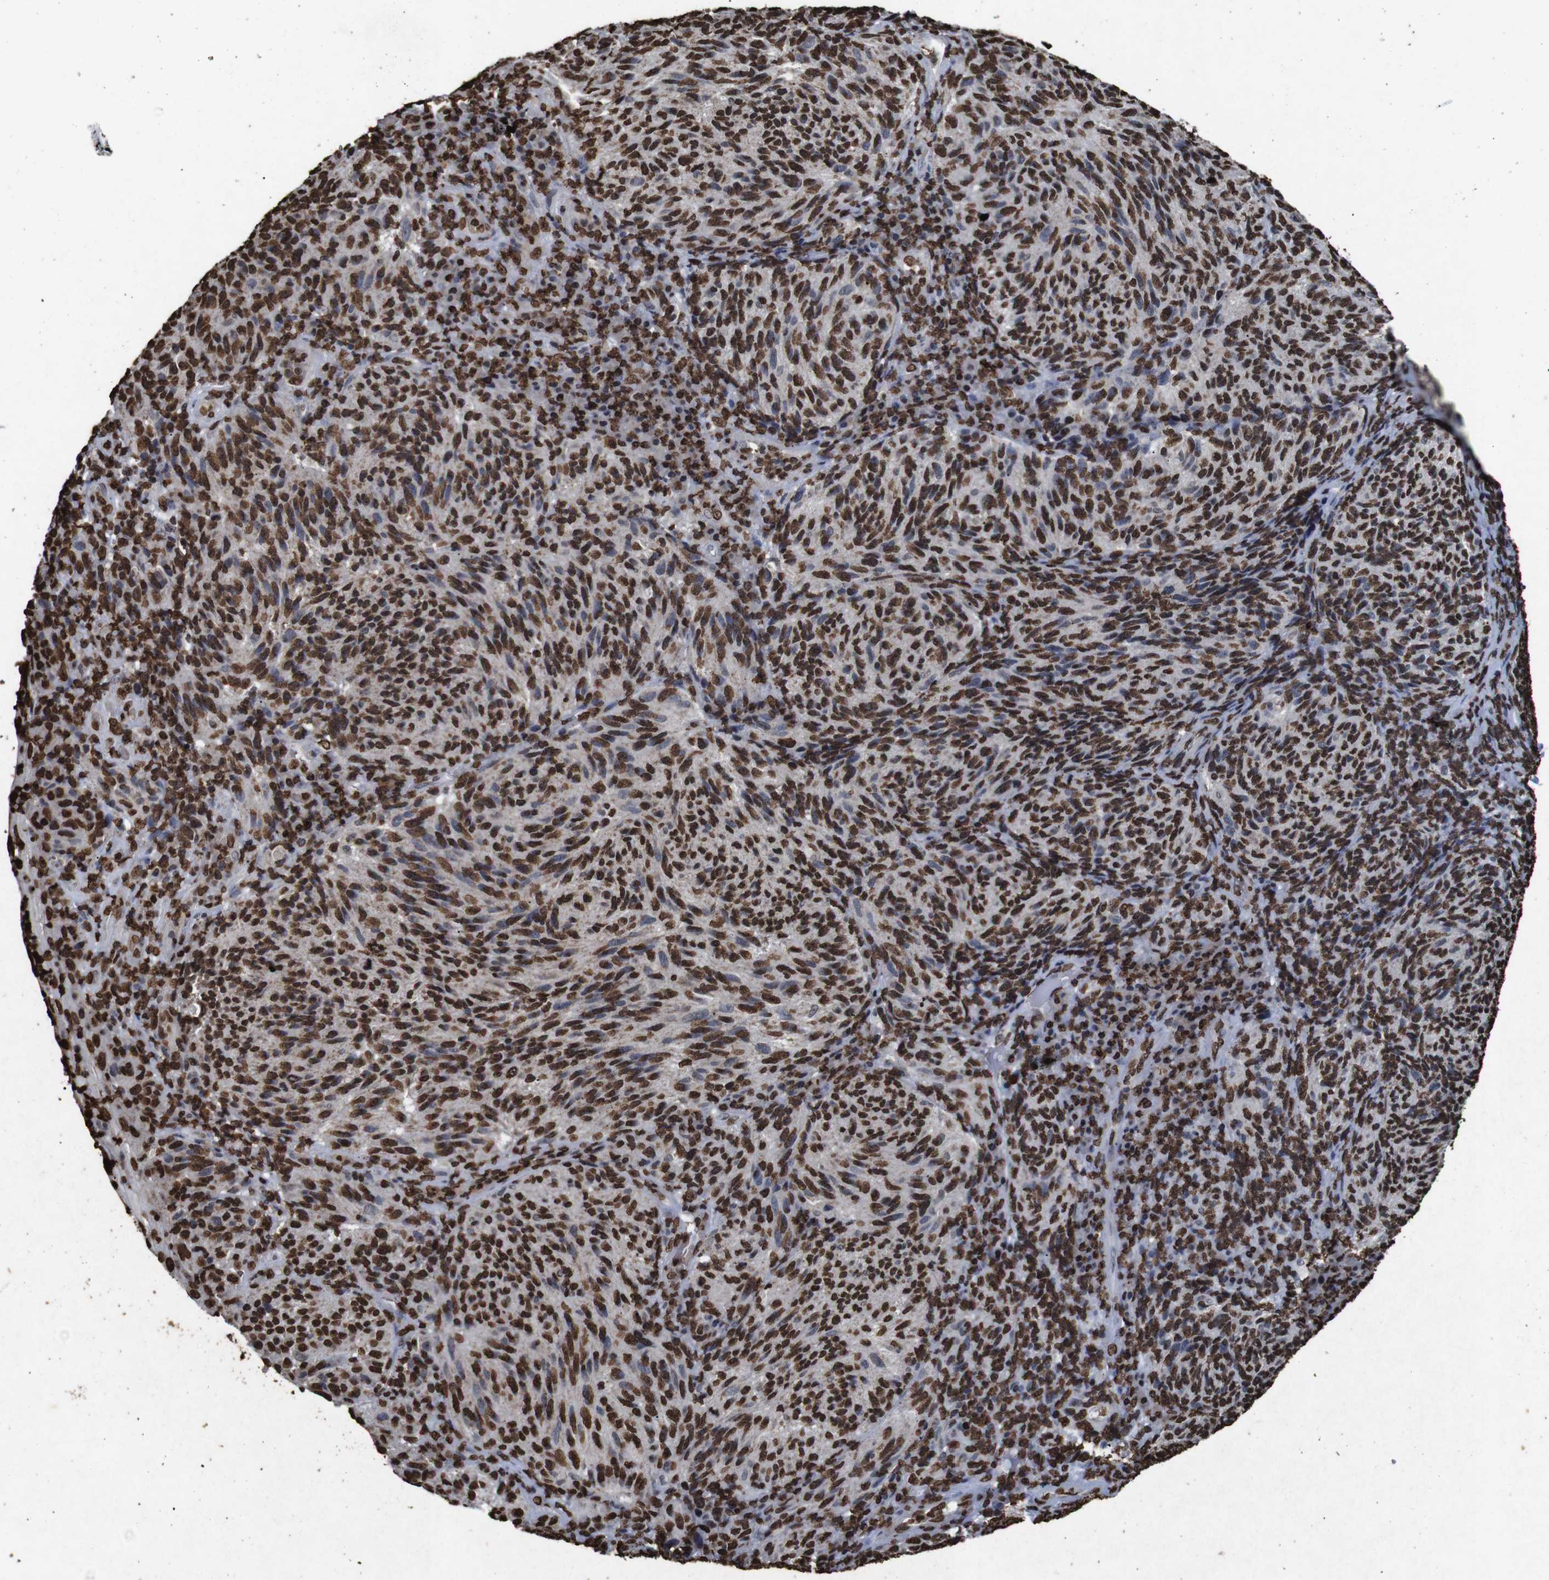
{"staining": {"intensity": "strong", "quantity": ">75%", "location": "nuclear"}, "tissue": "melanoma", "cell_type": "Tumor cells", "image_type": "cancer", "snomed": [{"axis": "morphology", "description": "Malignant melanoma, NOS"}, {"axis": "topography", "description": "Skin"}], "caption": "Tumor cells demonstrate strong nuclear staining in approximately >75% of cells in melanoma.", "gene": "MDM2", "patient": {"sex": "female", "age": 73}}